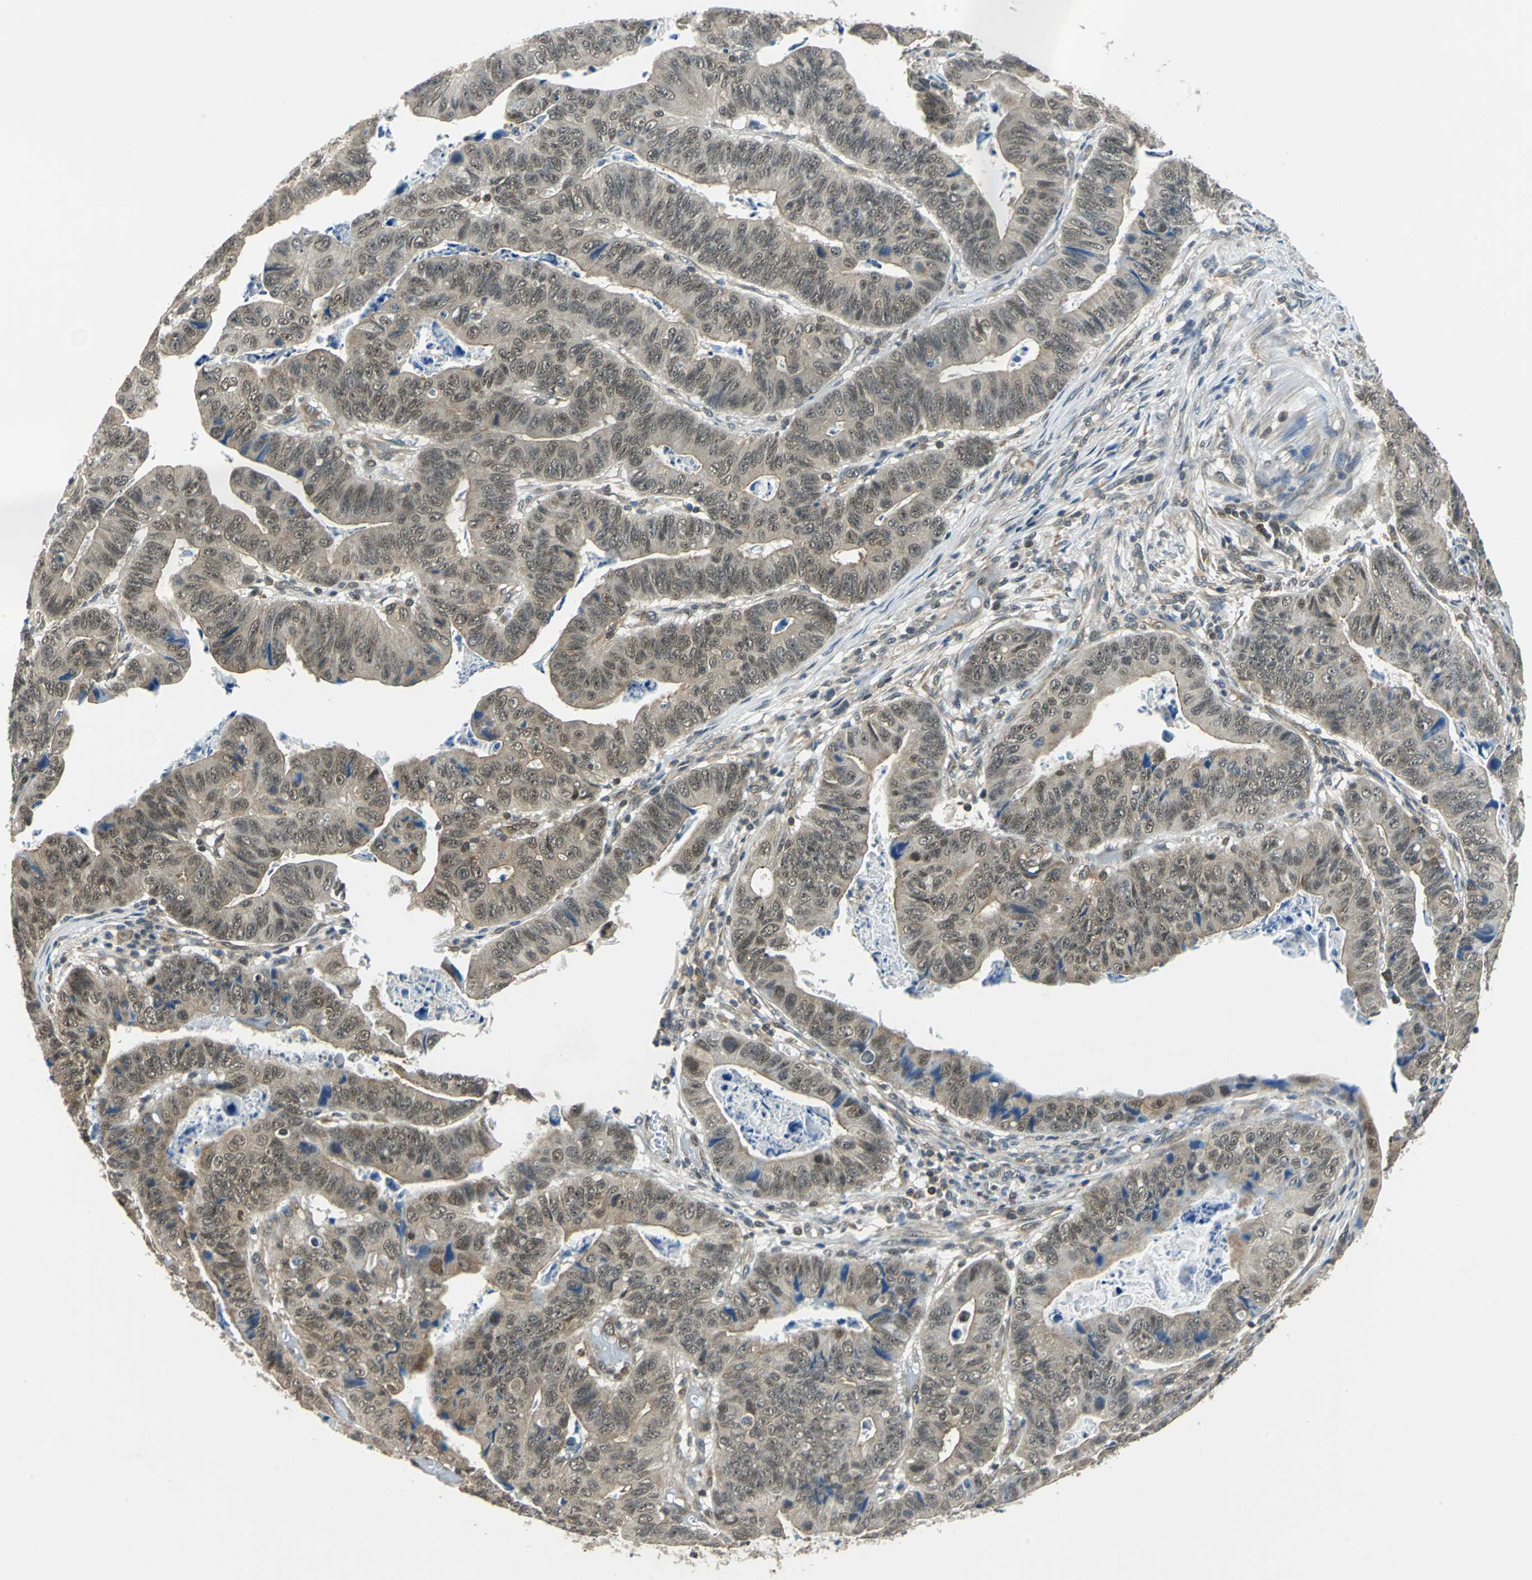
{"staining": {"intensity": "moderate", "quantity": ">75%", "location": "cytoplasmic/membranous,nuclear"}, "tissue": "stomach cancer", "cell_type": "Tumor cells", "image_type": "cancer", "snomed": [{"axis": "morphology", "description": "Adenocarcinoma, NOS"}, {"axis": "topography", "description": "Stomach, lower"}], "caption": "Adenocarcinoma (stomach) stained with a brown dye demonstrates moderate cytoplasmic/membranous and nuclear positive positivity in about >75% of tumor cells.", "gene": "ARPC3", "patient": {"sex": "male", "age": 77}}